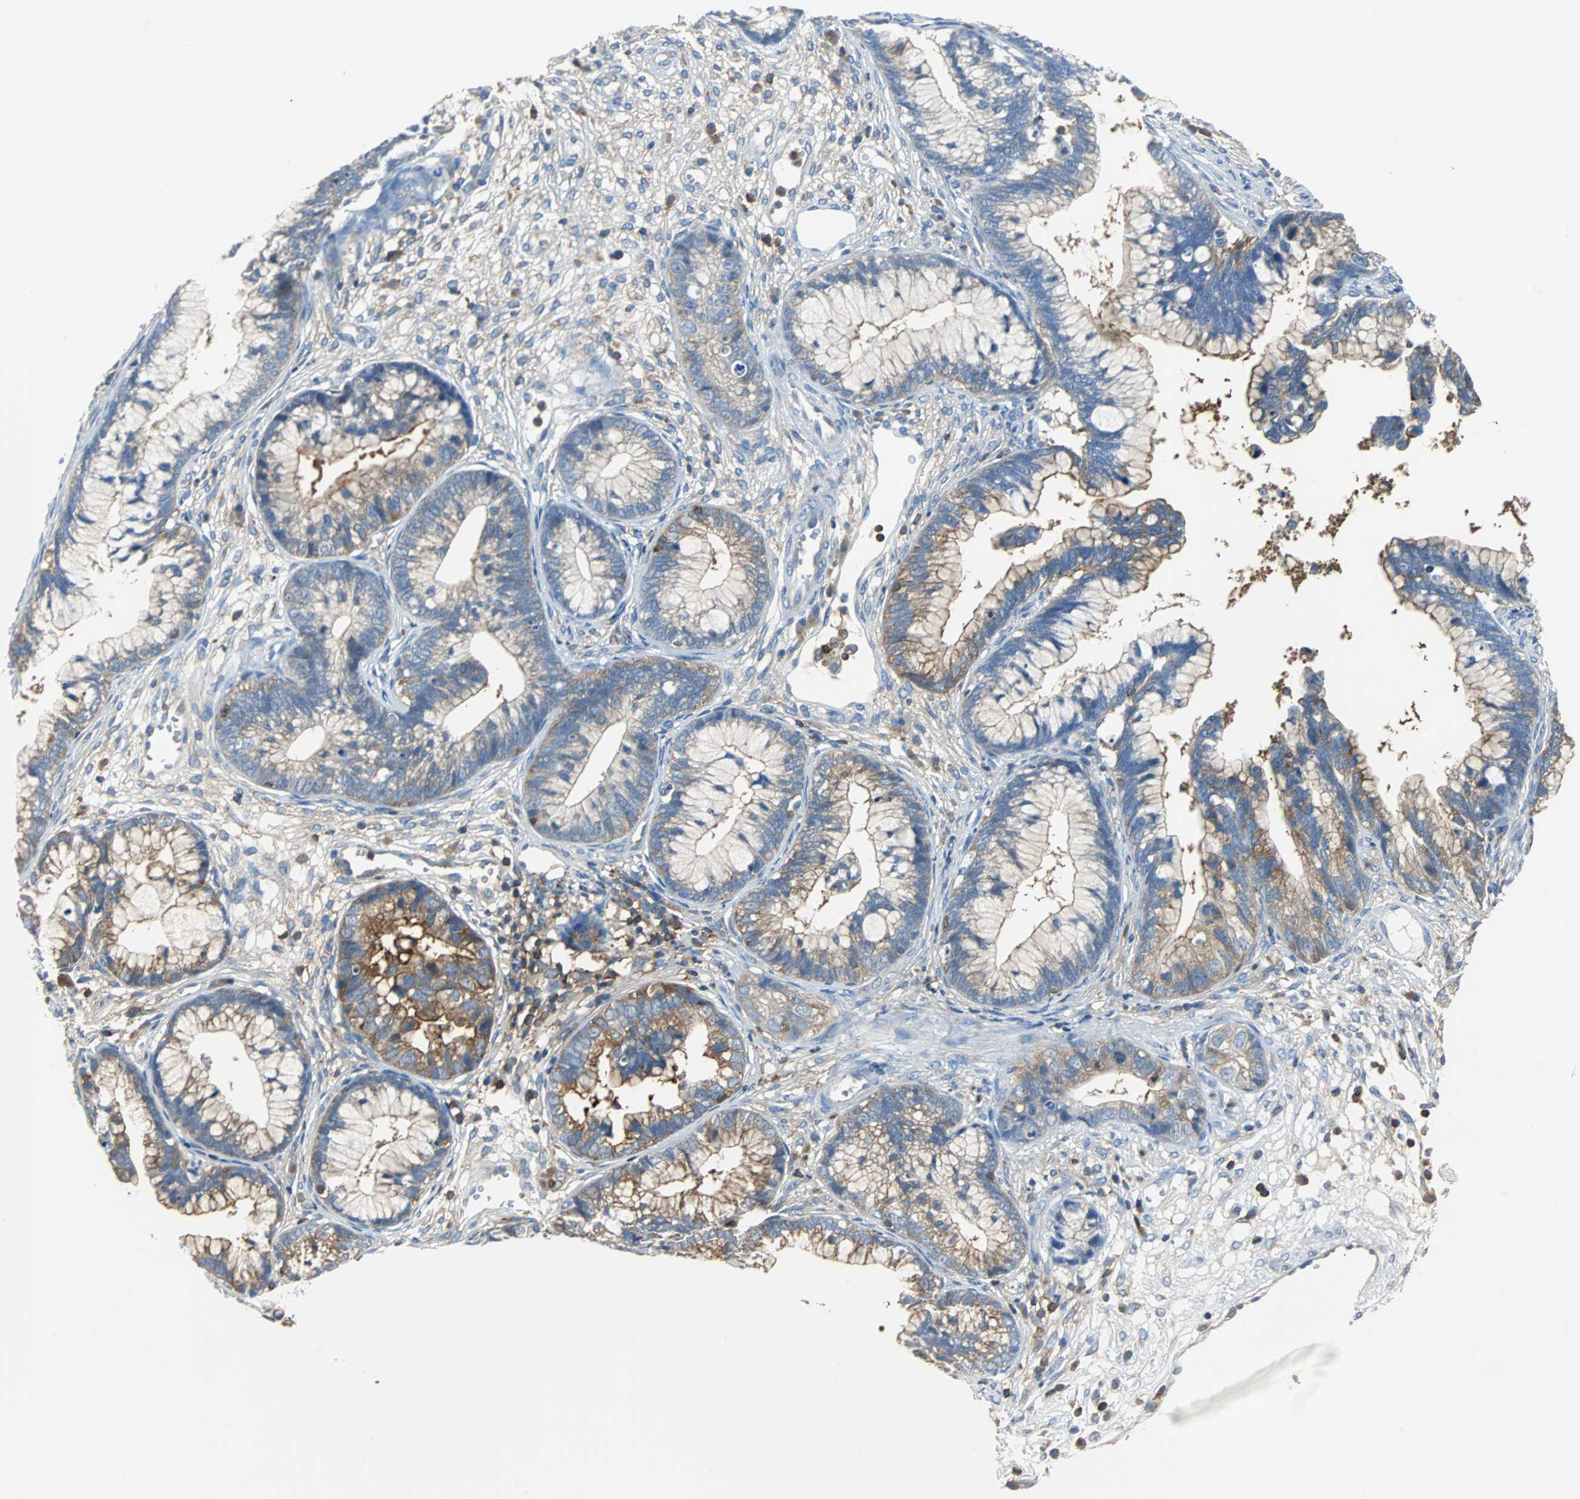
{"staining": {"intensity": "moderate", "quantity": "25%-75%", "location": "cytoplasmic/membranous"}, "tissue": "cervical cancer", "cell_type": "Tumor cells", "image_type": "cancer", "snomed": [{"axis": "morphology", "description": "Adenocarcinoma, NOS"}, {"axis": "topography", "description": "Cervix"}], "caption": "Immunohistochemistry (IHC) of human cervical cancer demonstrates medium levels of moderate cytoplasmic/membranous expression in approximately 25%-75% of tumor cells.", "gene": "TSC22D4", "patient": {"sex": "female", "age": 44}}